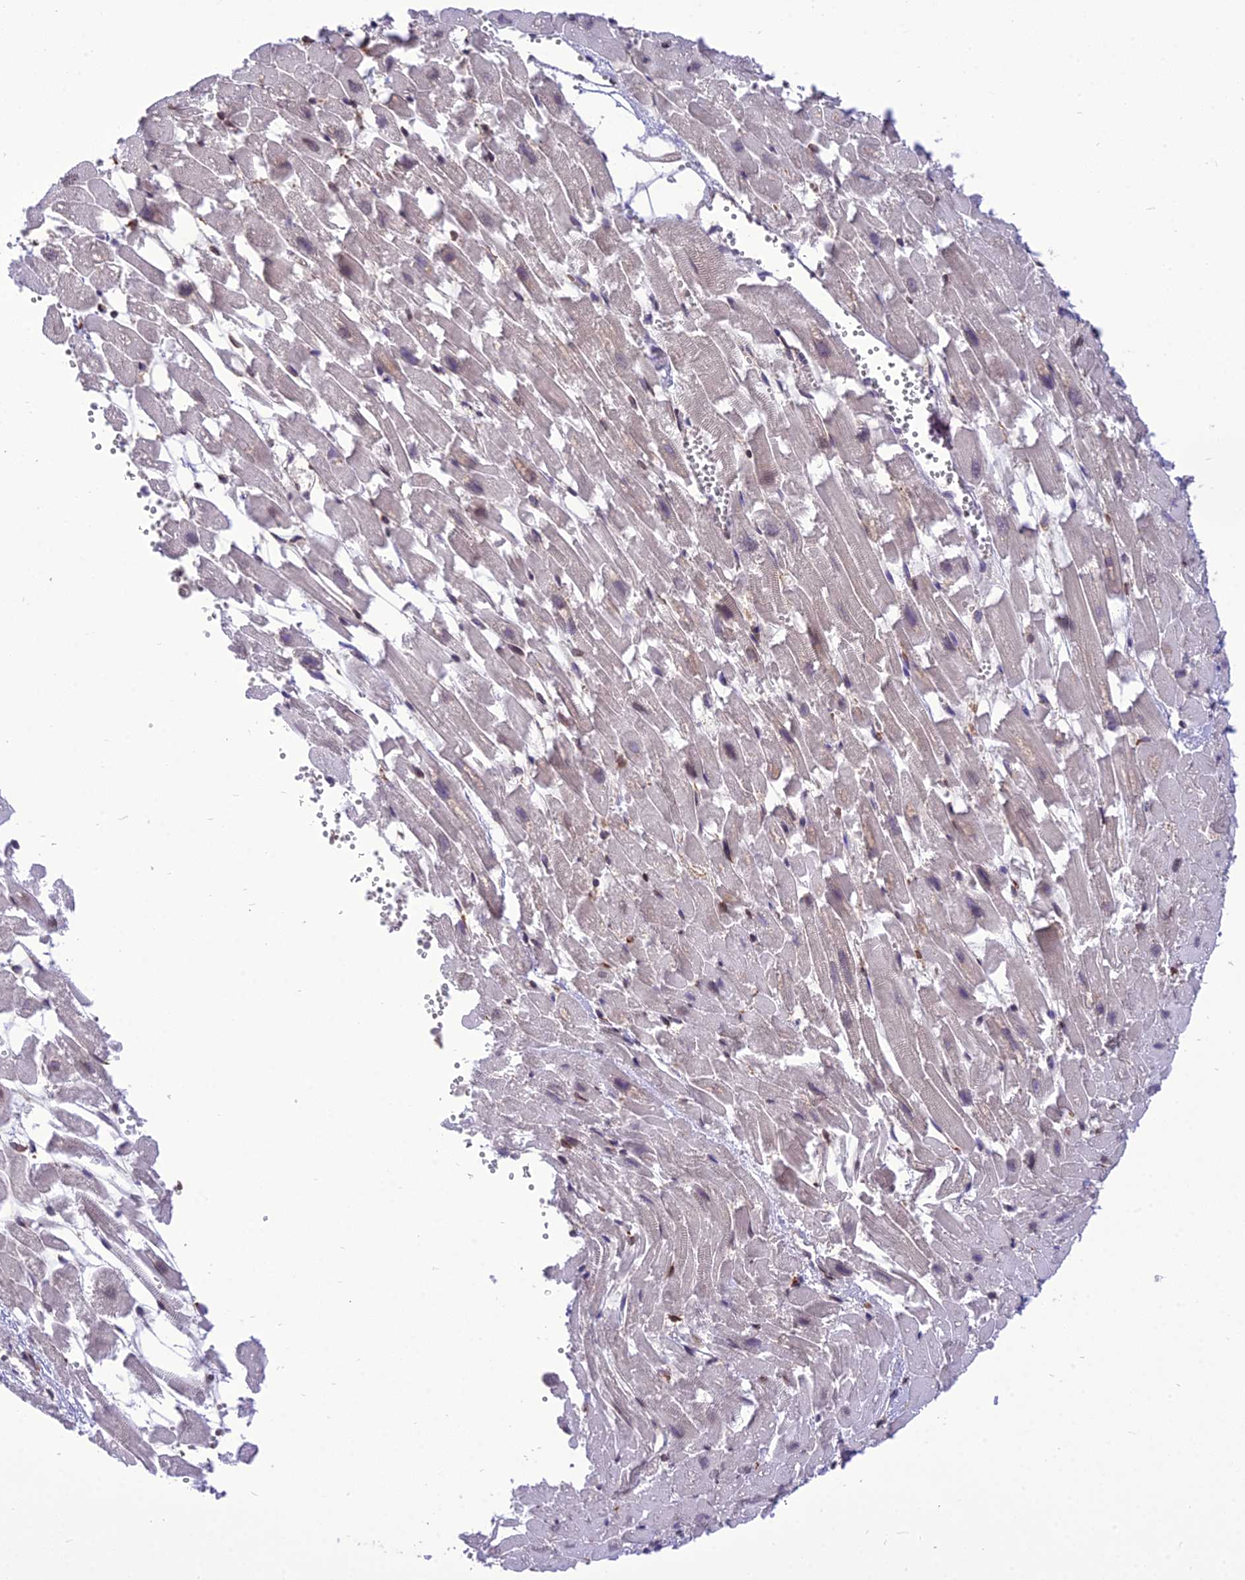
{"staining": {"intensity": "moderate", "quantity": "<25%", "location": "cytoplasmic/membranous"}, "tissue": "heart muscle", "cell_type": "Cardiomyocytes", "image_type": "normal", "snomed": [{"axis": "morphology", "description": "Normal tissue, NOS"}, {"axis": "topography", "description": "Heart"}], "caption": "Heart muscle stained with DAB (3,3'-diaminobenzidine) immunohistochemistry (IHC) reveals low levels of moderate cytoplasmic/membranous expression in about <25% of cardiomyocytes. (Stains: DAB (3,3'-diaminobenzidine) in brown, nuclei in blue, Microscopy: brightfield microscopy at high magnification).", "gene": "DHCR7", "patient": {"sex": "female", "age": 64}}